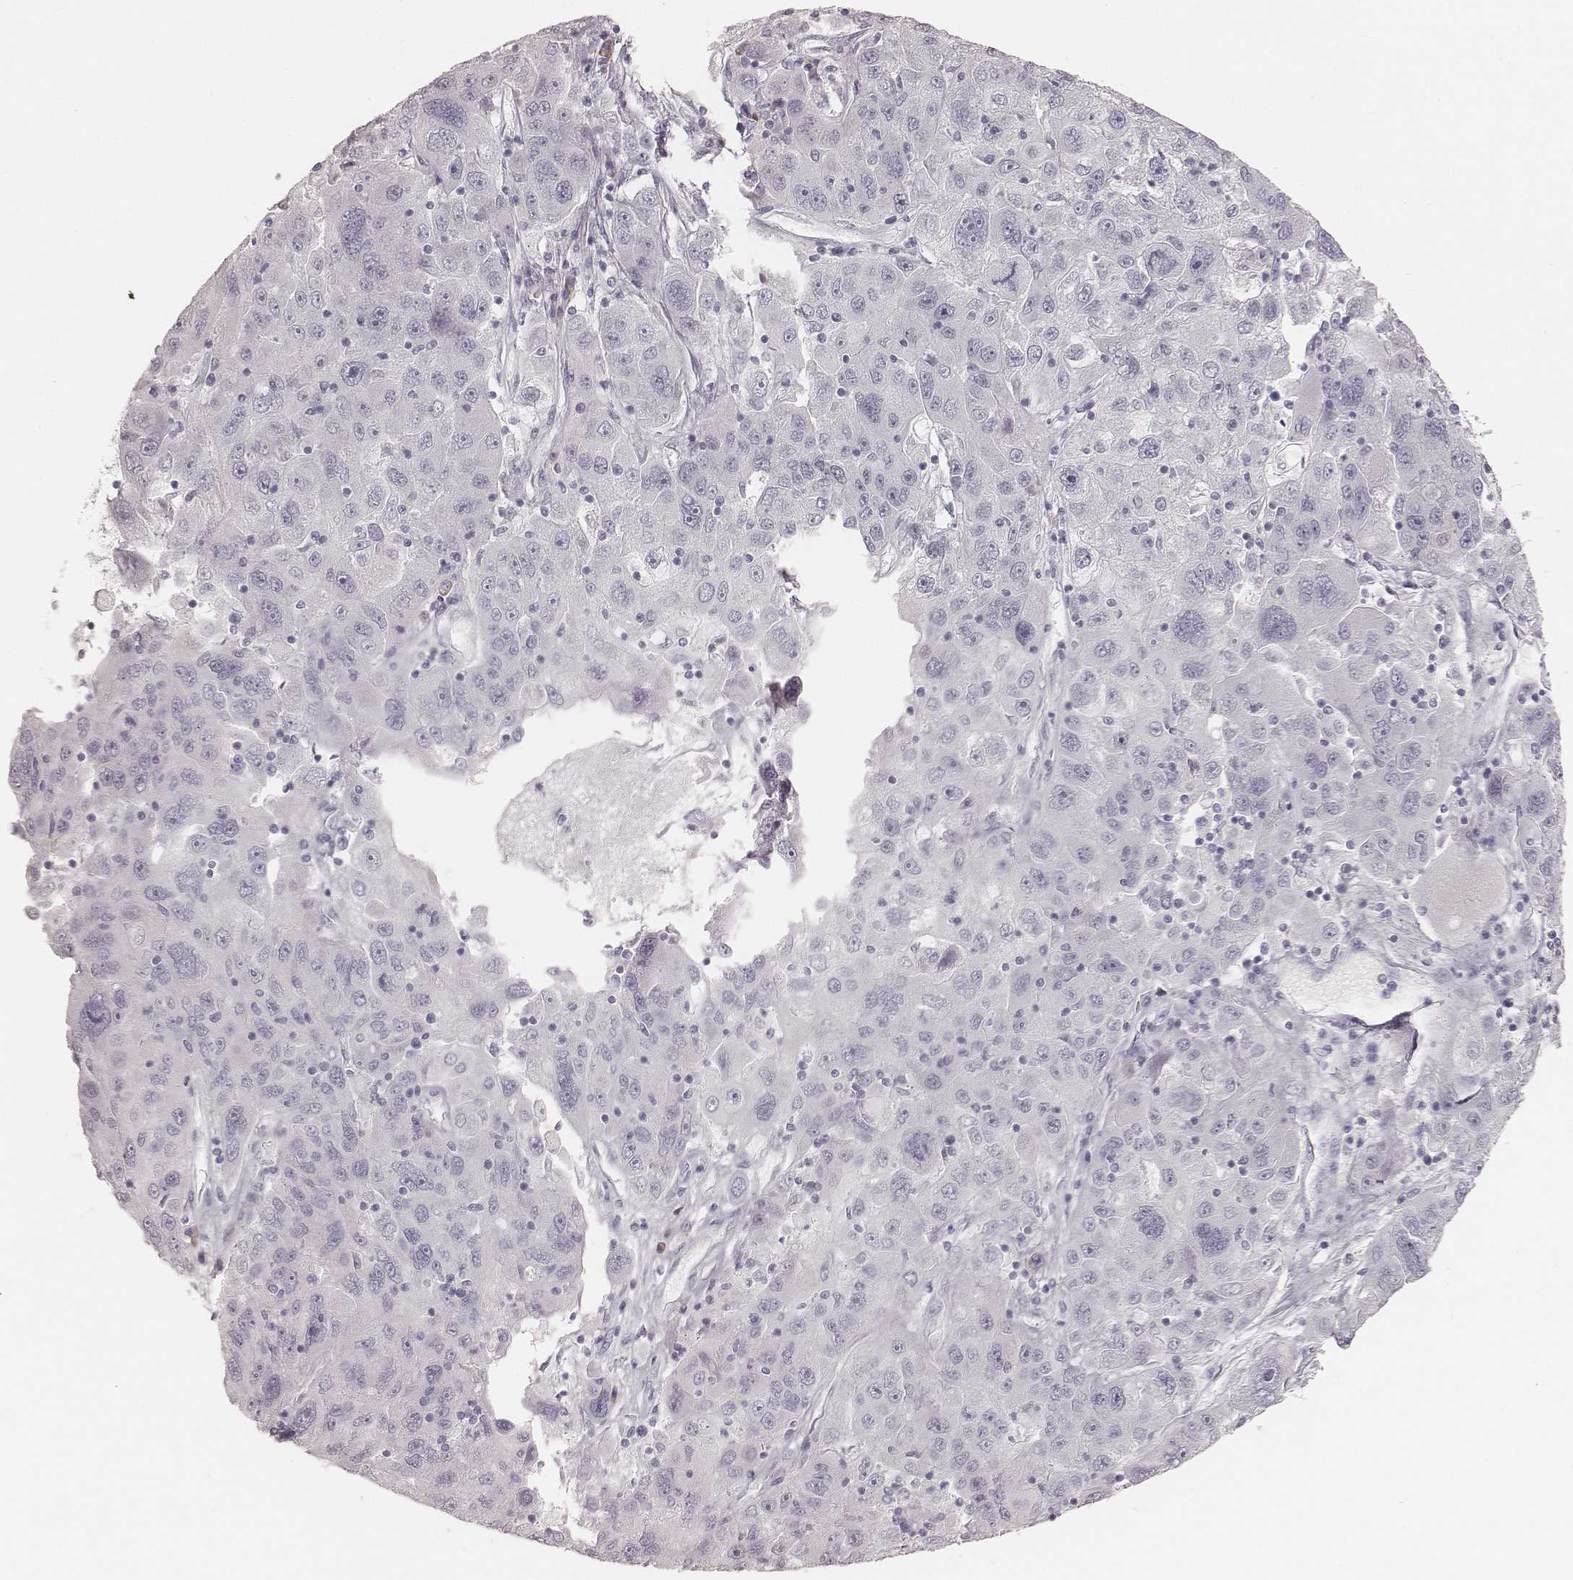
{"staining": {"intensity": "negative", "quantity": "none", "location": "none"}, "tissue": "stomach cancer", "cell_type": "Tumor cells", "image_type": "cancer", "snomed": [{"axis": "morphology", "description": "Adenocarcinoma, NOS"}, {"axis": "topography", "description": "Stomach"}], "caption": "Tumor cells are negative for protein expression in human stomach adenocarcinoma.", "gene": "KRT82", "patient": {"sex": "male", "age": 56}}